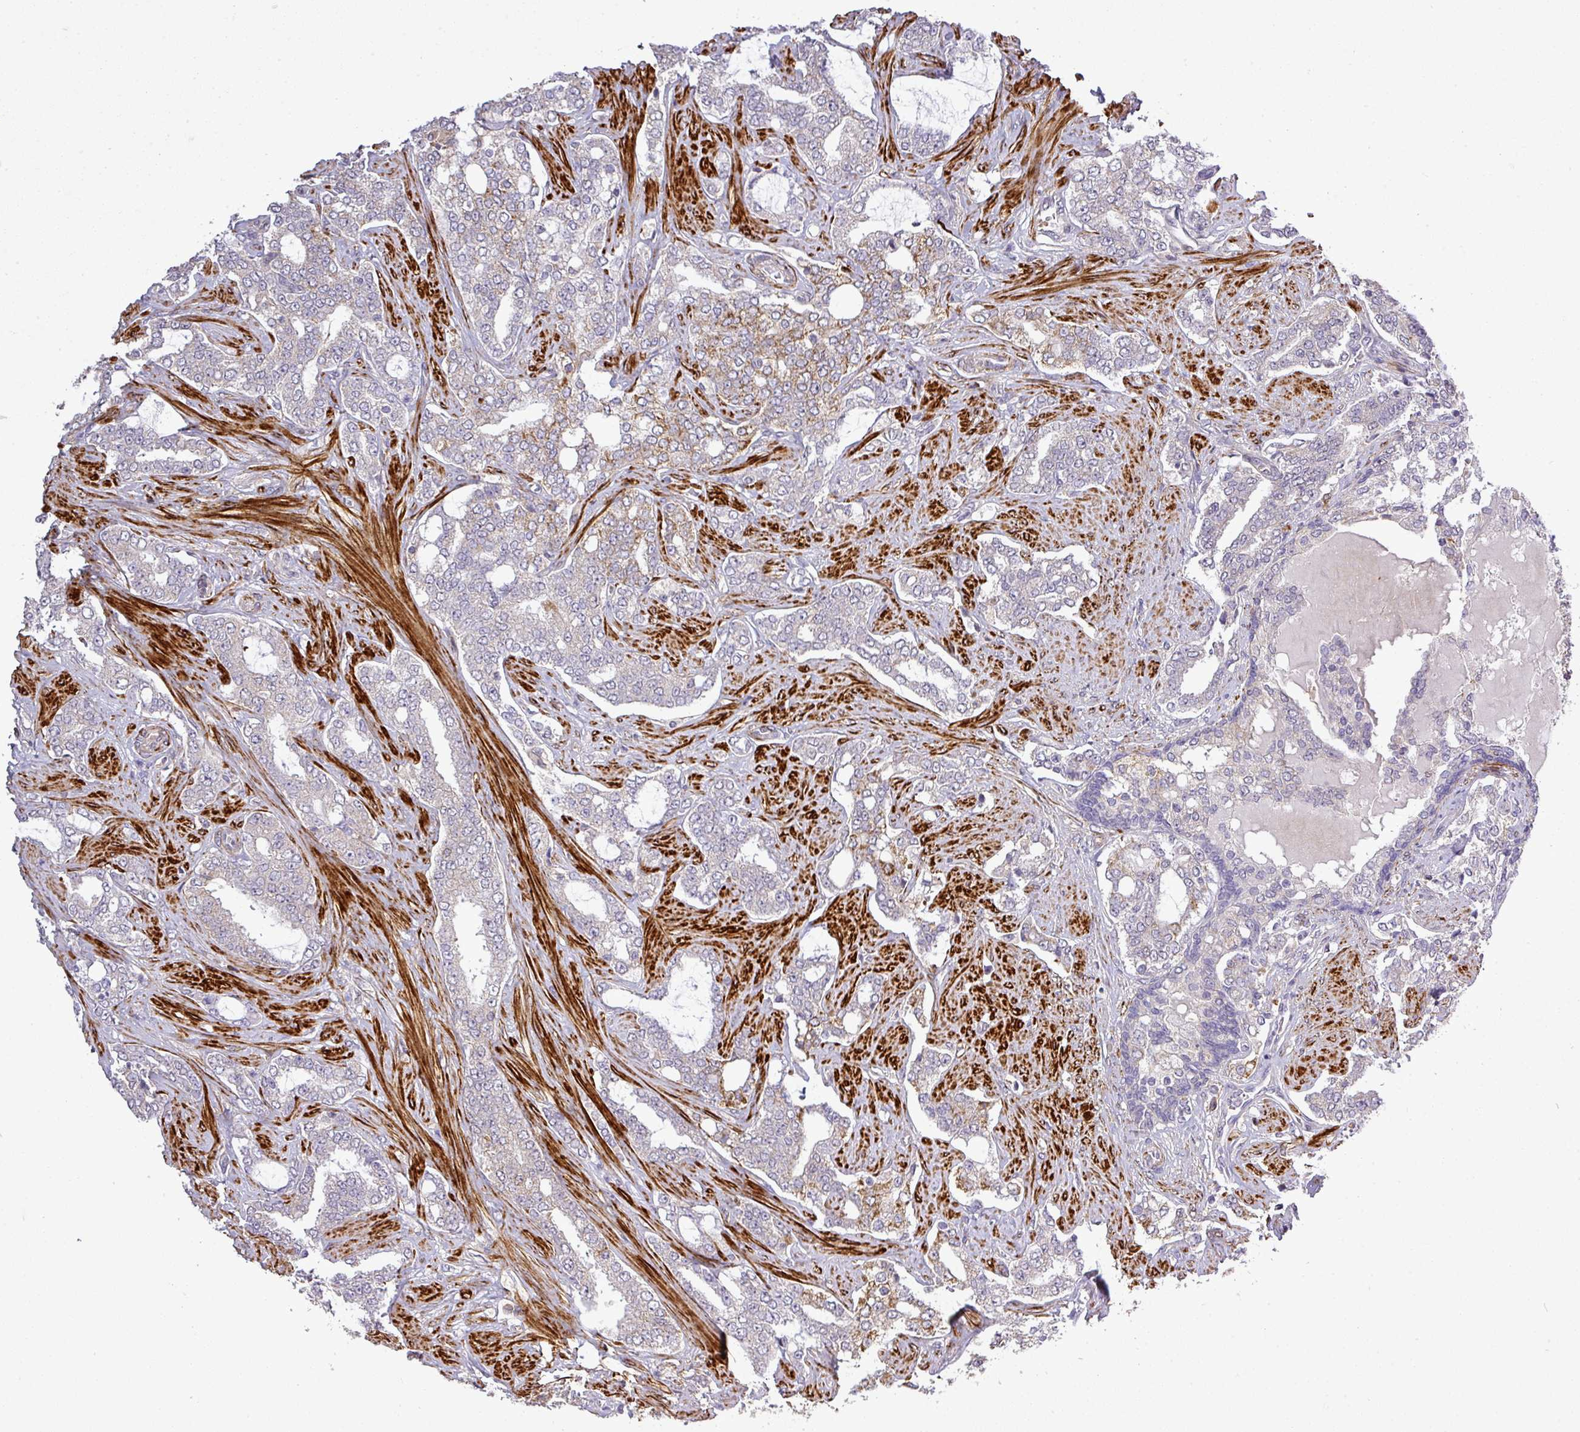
{"staining": {"intensity": "weak", "quantity": "<25%", "location": "cytoplasmic/membranous"}, "tissue": "prostate cancer", "cell_type": "Tumor cells", "image_type": "cancer", "snomed": [{"axis": "morphology", "description": "Adenocarcinoma, High grade"}, {"axis": "topography", "description": "Prostate"}], "caption": "Immunohistochemical staining of human prostate cancer reveals no significant expression in tumor cells. (Immunohistochemistry, brightfield microscopy, high magnification).", "gene": "TPRA1", "patient": {"sex": "male", "age": 64}}